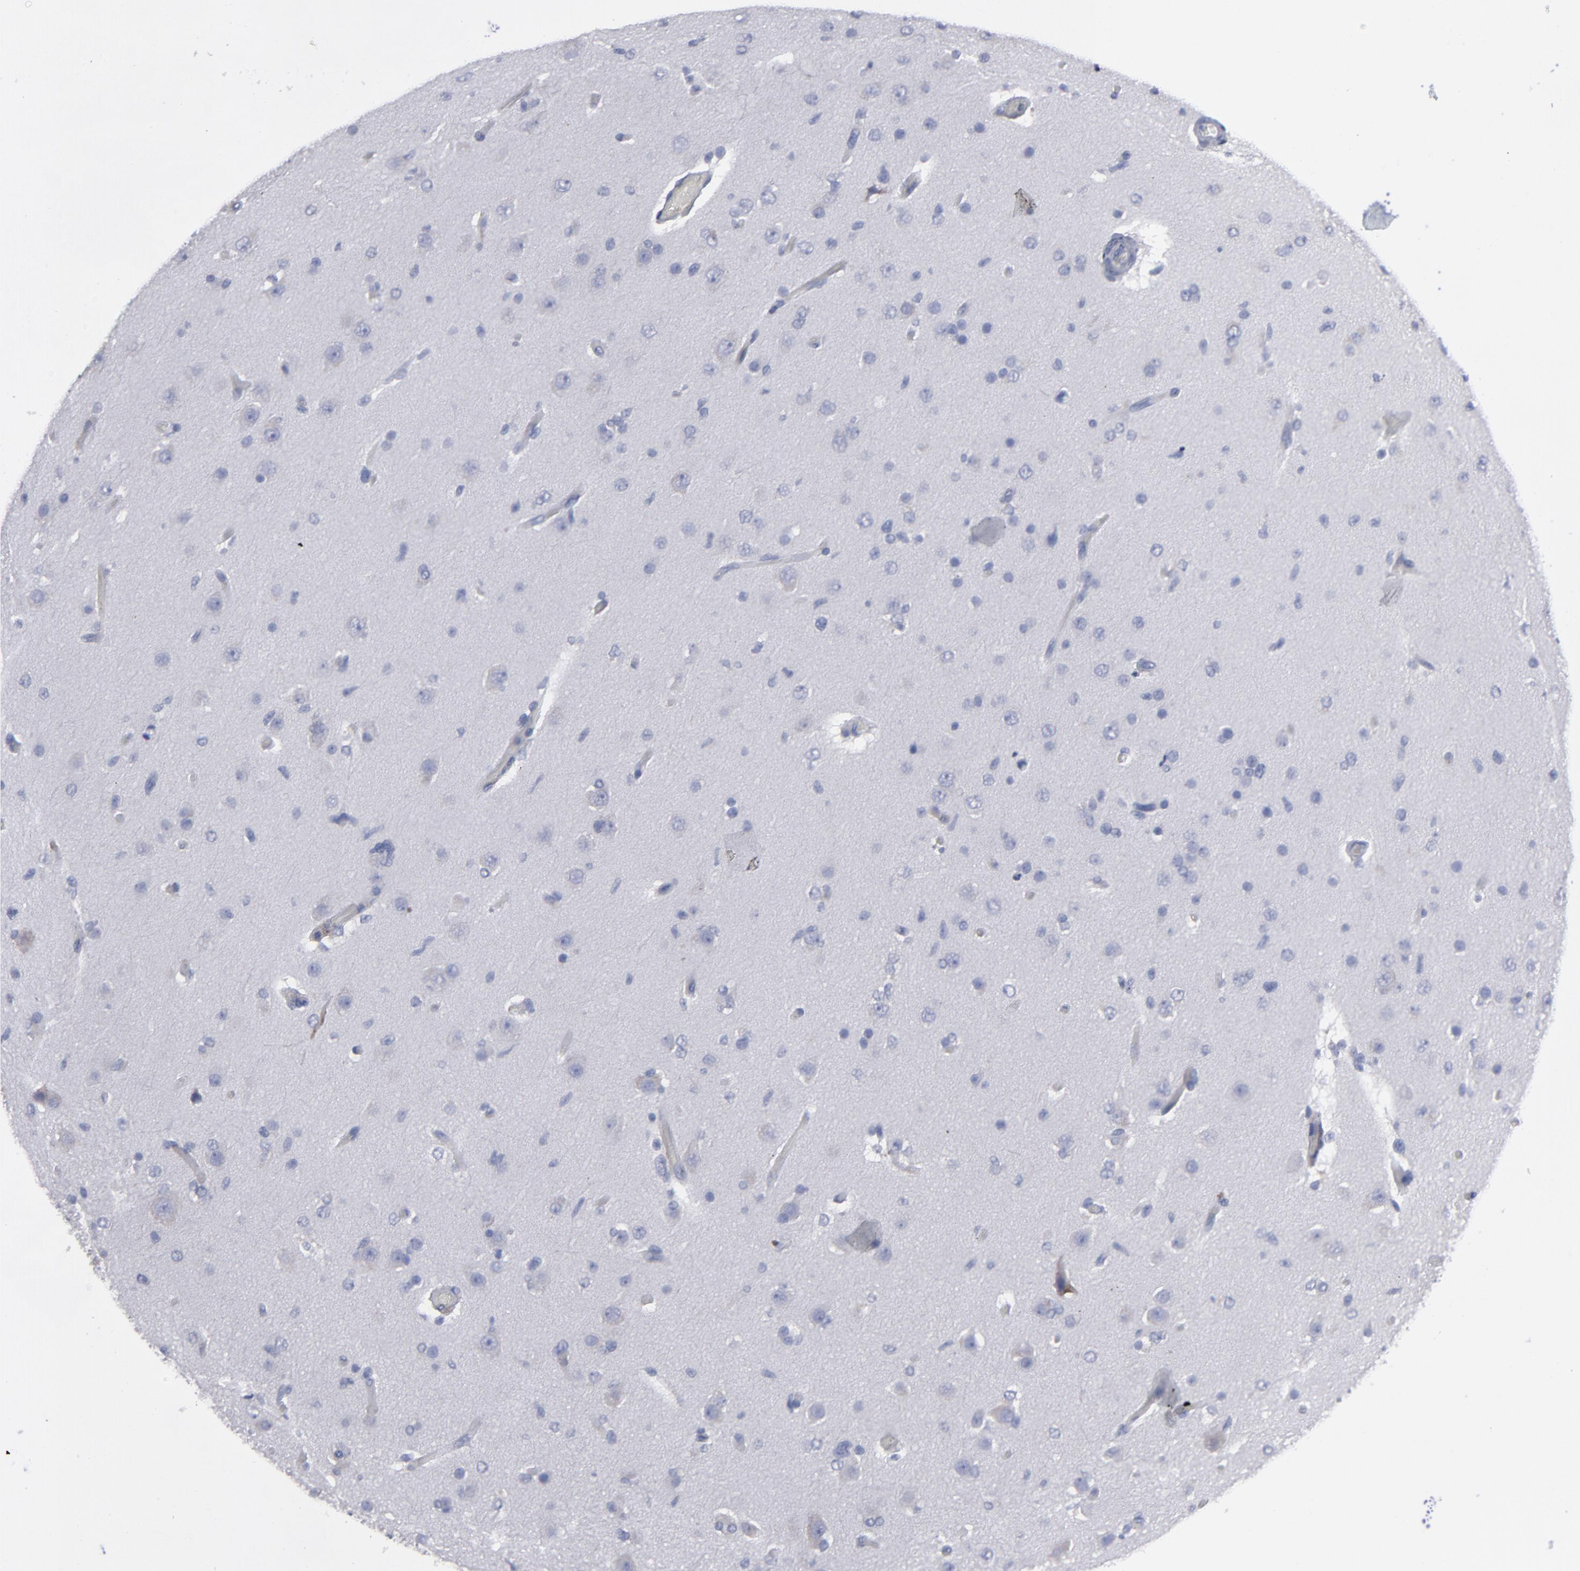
{"staining": {"intensity": "negative", "quantity": "none", "location": "none"}, "tissue": "glioma", "cell_type": "Tumor cells", "image_type": "cancer", "snomed": [{"axis": "morphology", "description": "Glioma, malignant, High grade"}, {"axis": "topography", "description": "Brain"}], "caption": "Image shows no protein positivity in tumor cells of malignant glioma (high-grade) tissue.", "gene": "CCDC80", "patient": {"sex": "male", "age": 33}}